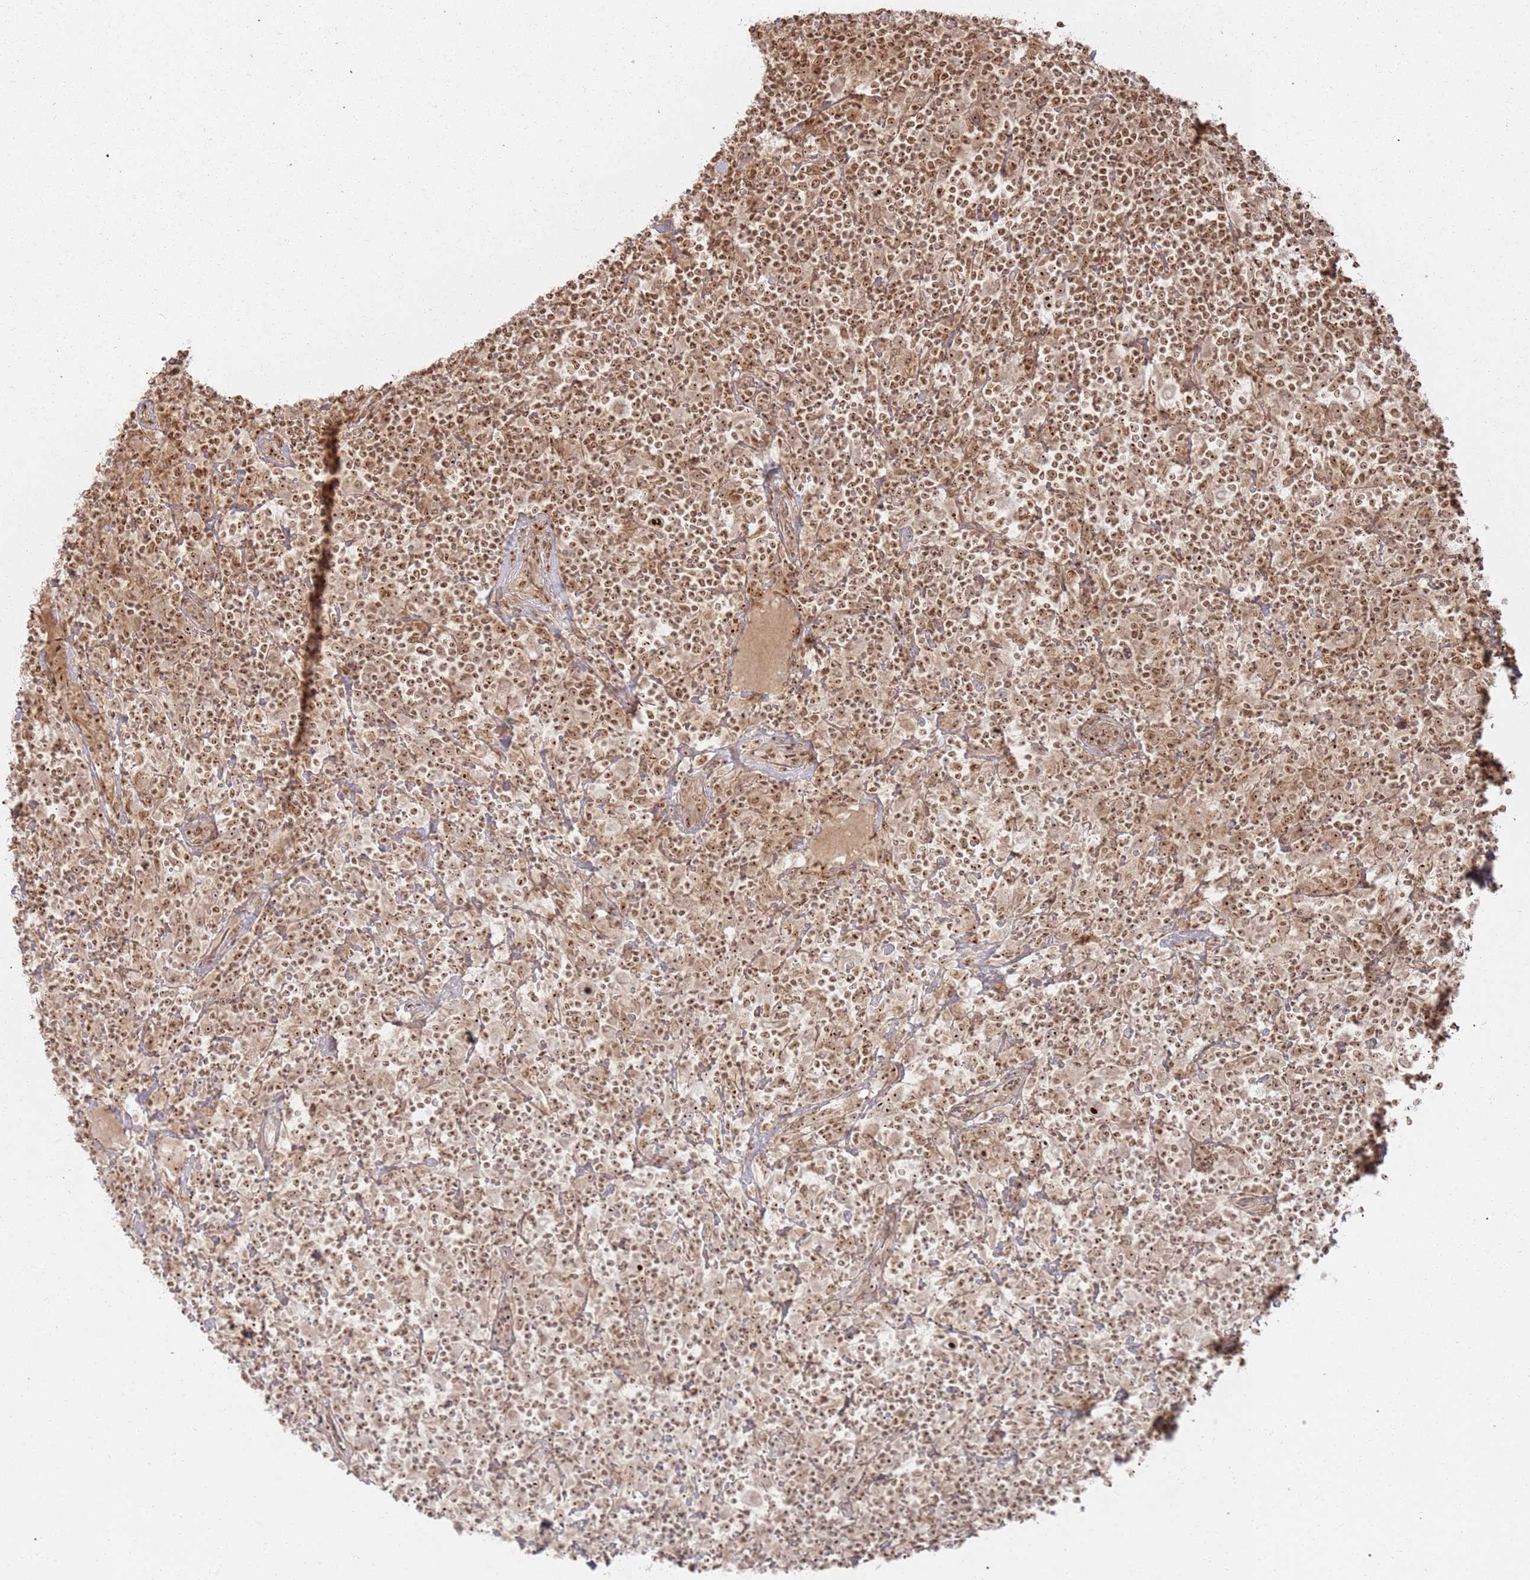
{"staining": {"intensity": "strong", "quantity": ">75%", "location": "nuclear"}, "tissue": "lymphoma", "cell_type": "Tumor cells", "image_type": "cancer", "snomed": [{"axis": "morphology", "description": "Hodgkin's disease, NOS"}, {"axis": "topography", "description": "Lymph node"}], "caption": "Protein staining shows strong nuclear staining in approximately >75% of tumor cells in lymphoma.", "gene": "UTP11", "patient": {"sex": "male", "age": 70}}